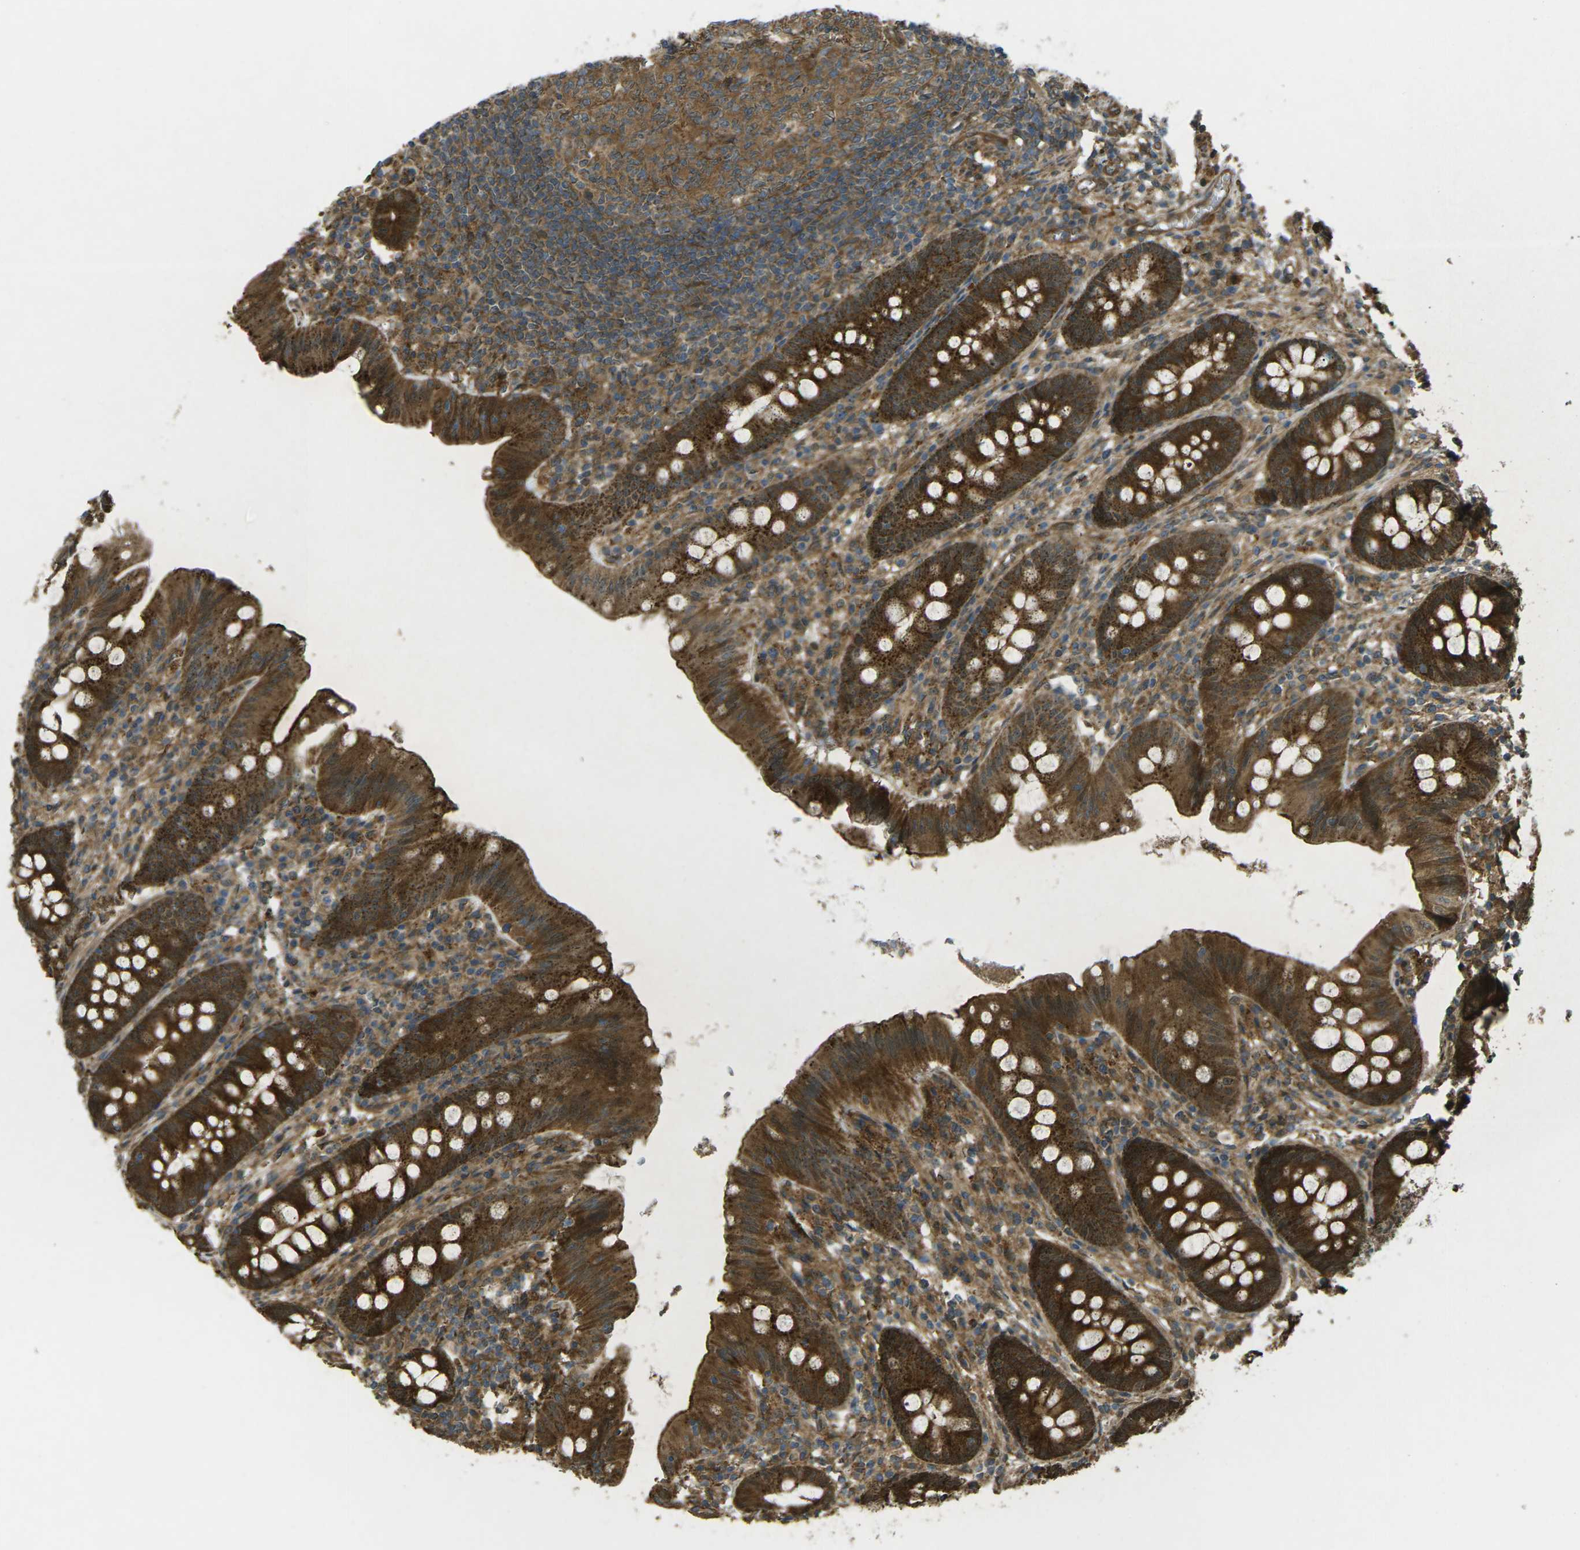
{"staining": {"intensity": "strong", "quantity": ">75%", "location": "cytoplasmic/membranous"}, "tissue": "appendix", "cell_type": "Glandular cells", "image_type": "normal", "snomed": [{"axis": "morphology", "description": "Normal tissue, NOS"}, {"axis": "topography", "description": "Appendix"}], "caption": "A brown stain highlights strong cytoplasmic/membranous positivity of a protein in glandular cells of normal appendix. The protein of interest is stained brown, and the nuclei are stained in blue (DAB (3,3'-diaminobenzidine) IHC with brightfield microscopy, high magnification).", "gene": "CHMP3", "patient": {"sex": "male", "age": 56}}